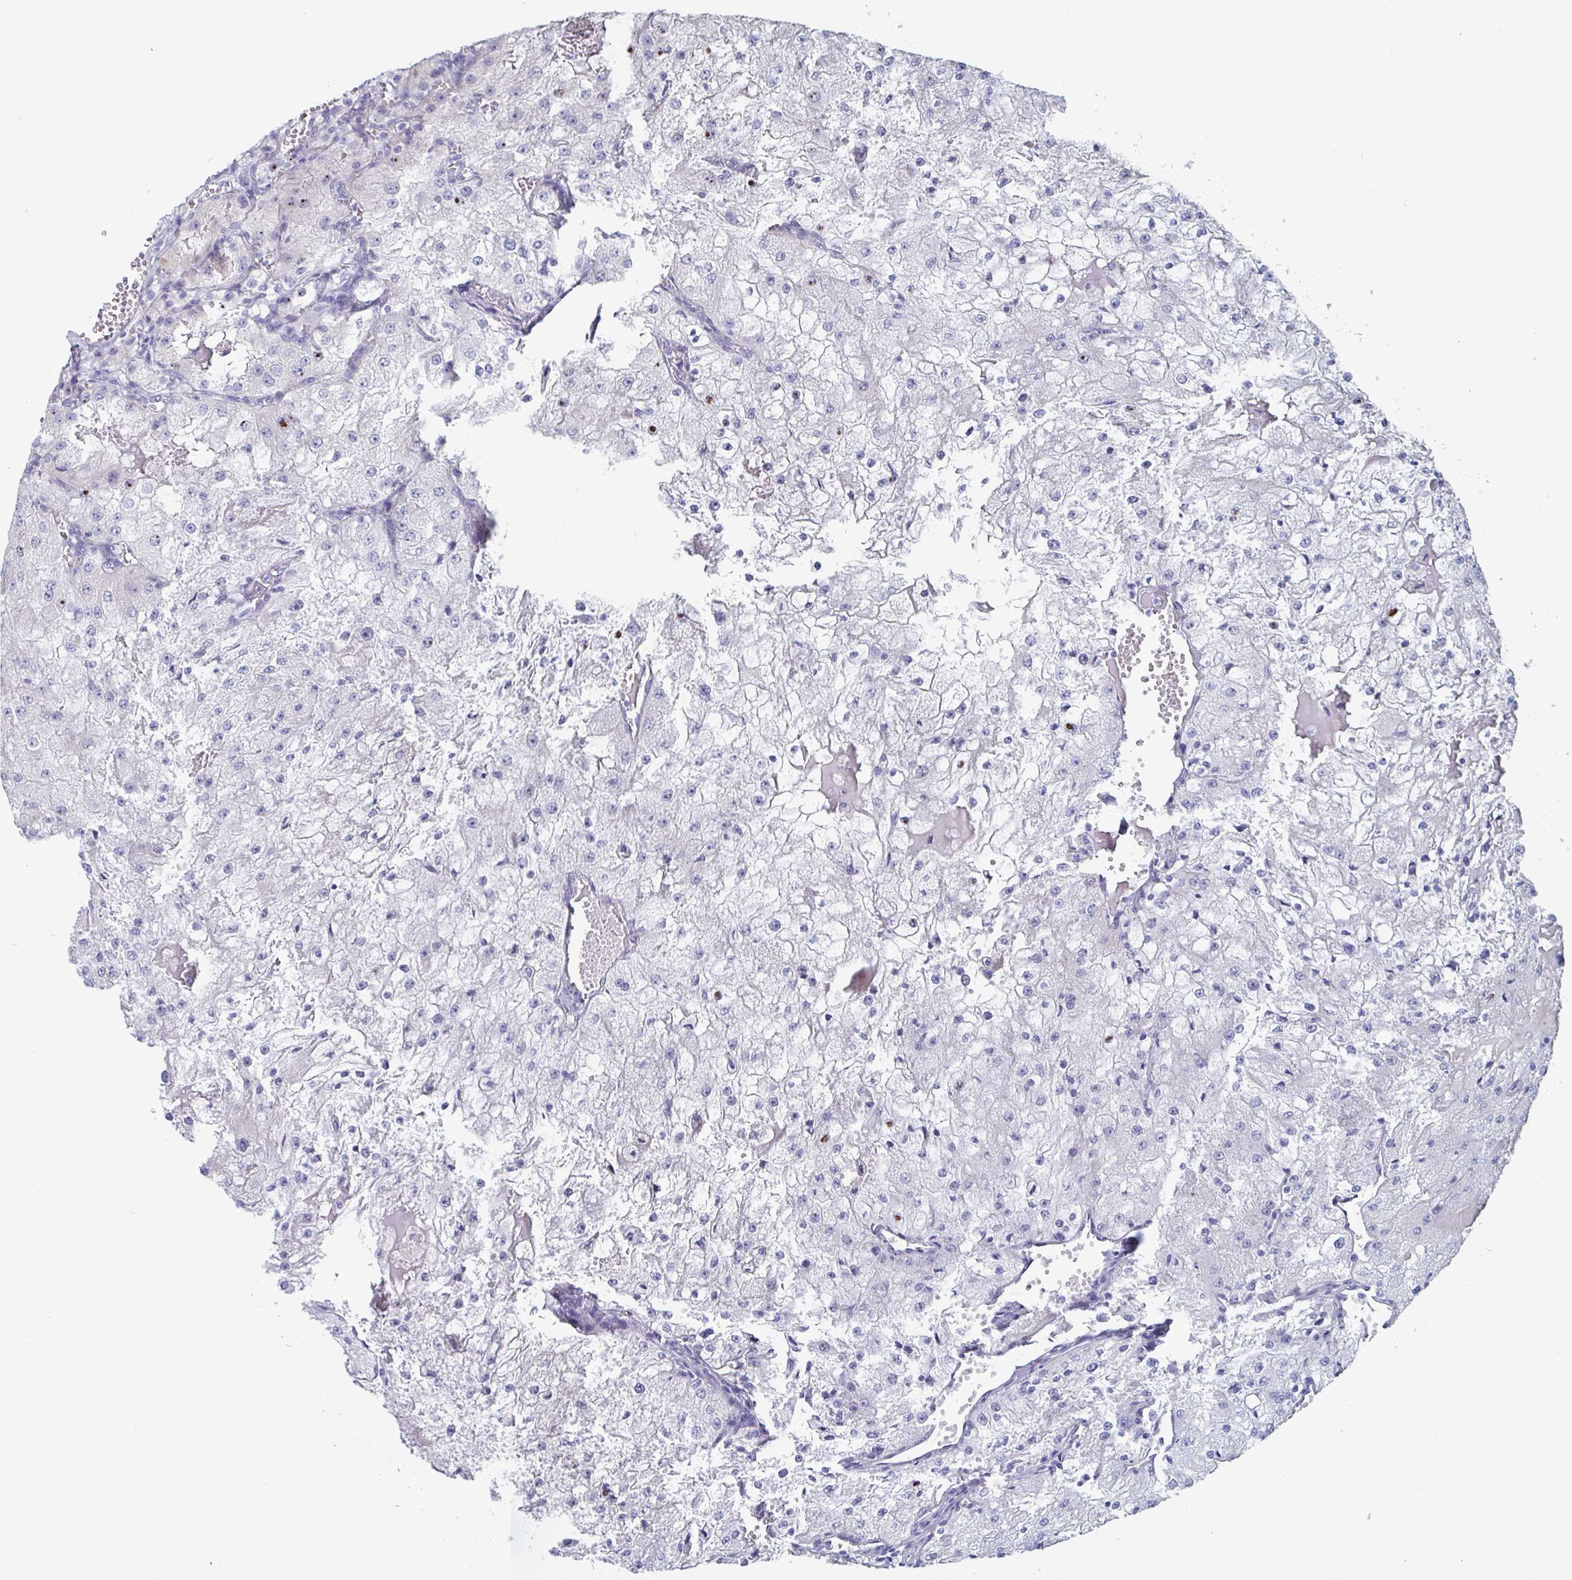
{"staining": {"intensity": "negative", "quantity": "none", "location": "none"}, "tissue": "renal cancer", "cell_type": "Tumor cells", "image_type": "cancer", "snomed": [{"axis": "morphology", "description": "Adenocarcinoma, NOS"}, {"axis": "topography", "description": "Kidney"}], "caption": "Immunohistochemistry histopathology image of renal adenocarcinoma stained for a protein (brown), which reveals no expression in tumor cells. (DAB (3,3'-diaminobenzidine) immunohistochemistry, high magnification).", "gene": "DPEP3", "patient": {"sex": "female", "age": 74}}